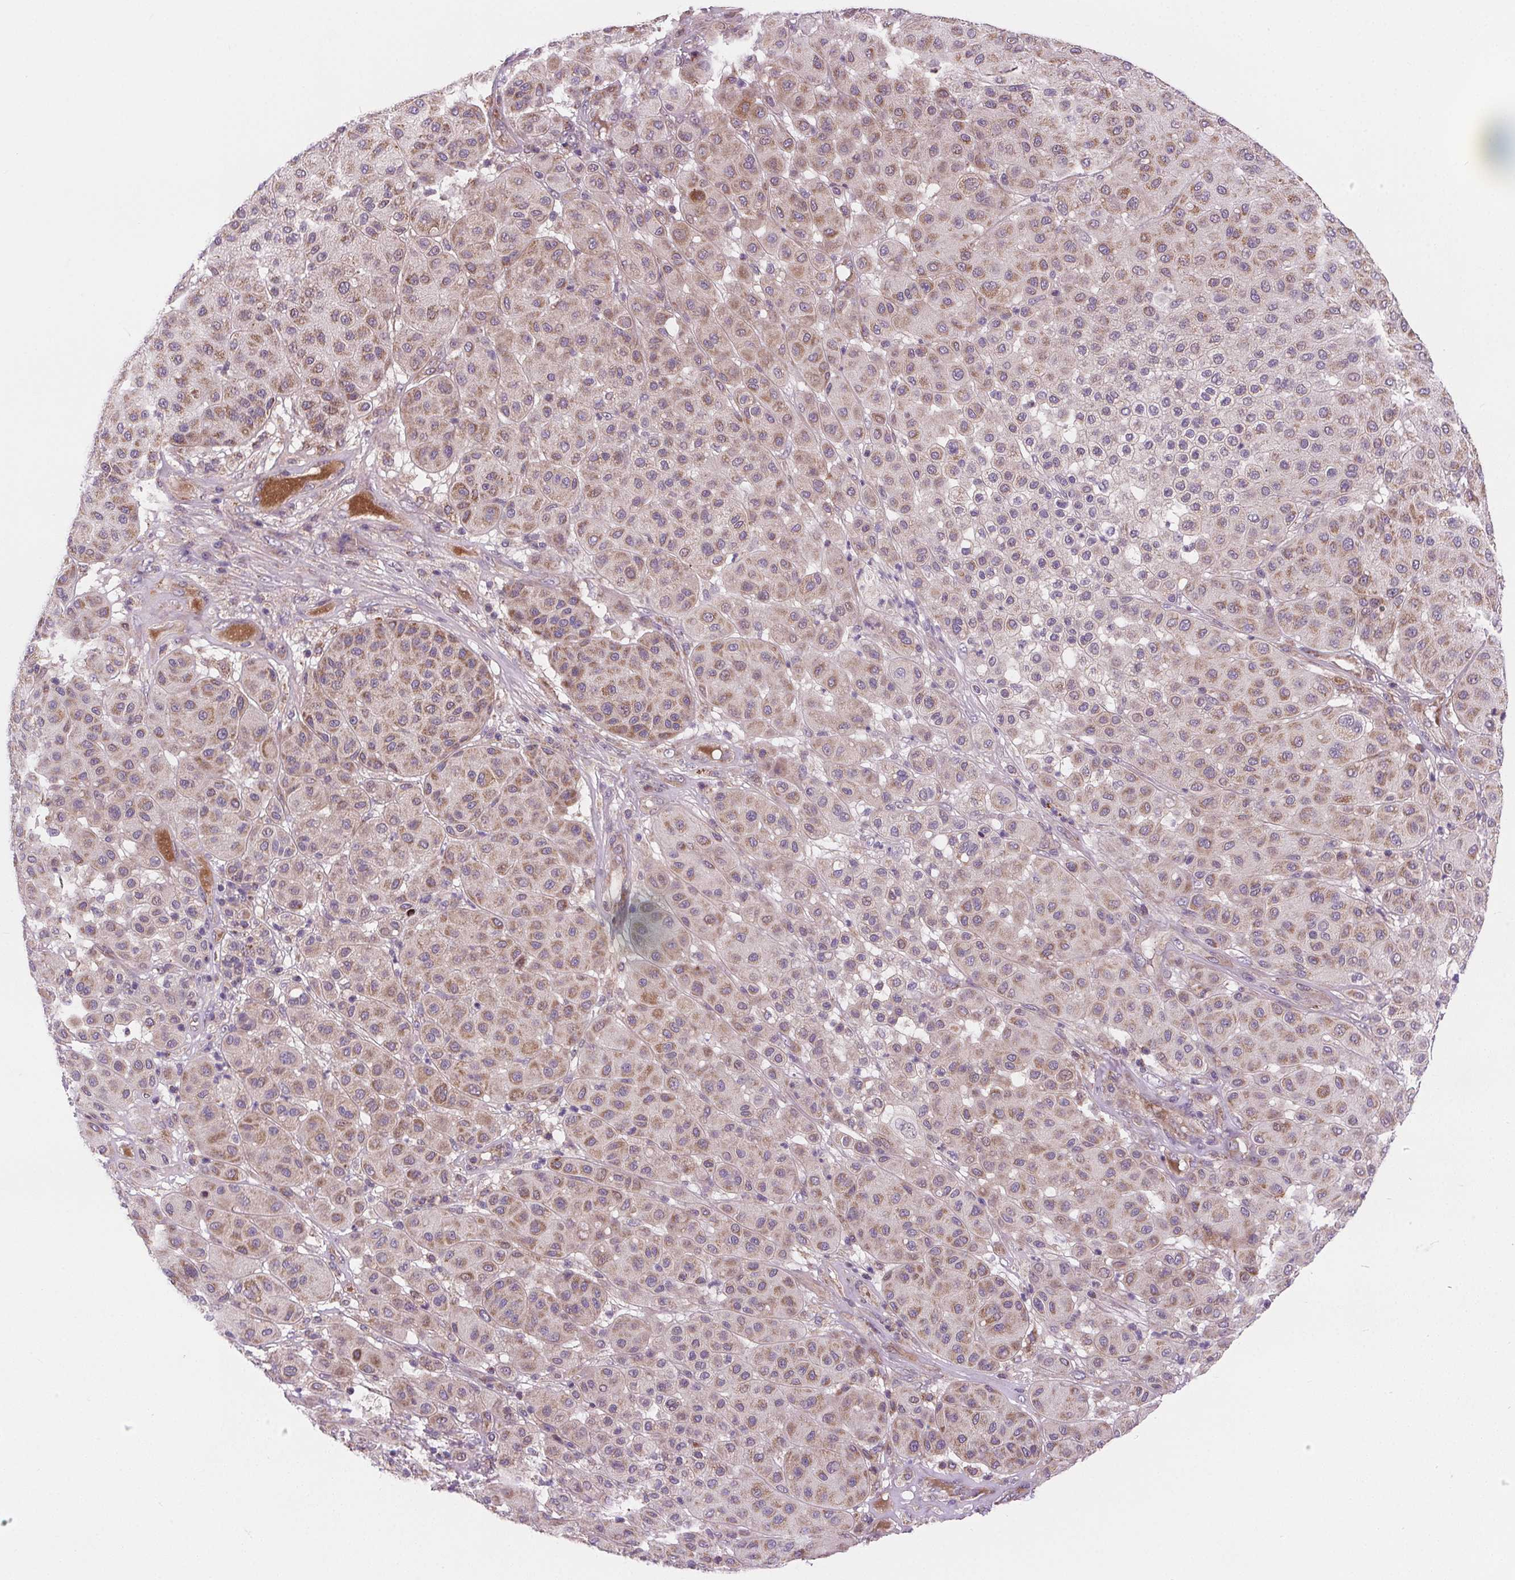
{"staining": {"intensity": "moderate", "quantity": "25%-75%", "location": "cytoplasmic/membranous"}, "tissue": "melanoma", "cell_type": "Tumor cells", "image_type": "cancer", "snomed": [{"axis": "morphology", "description": "Malignant melanoma, Metastatic site"}, {"axis": "topography", "description": "Smooth muscle"}], "caption": "DAB (3,3'-diaminobenzidine) immunohistochemical staining of human melanoma displays moderate cytoplasmic/membranous protein positivity in approximately 25%-75% of tumor cells.", "gene": "GOLT1B", "patient": {"sex": "male", "age": 41}}